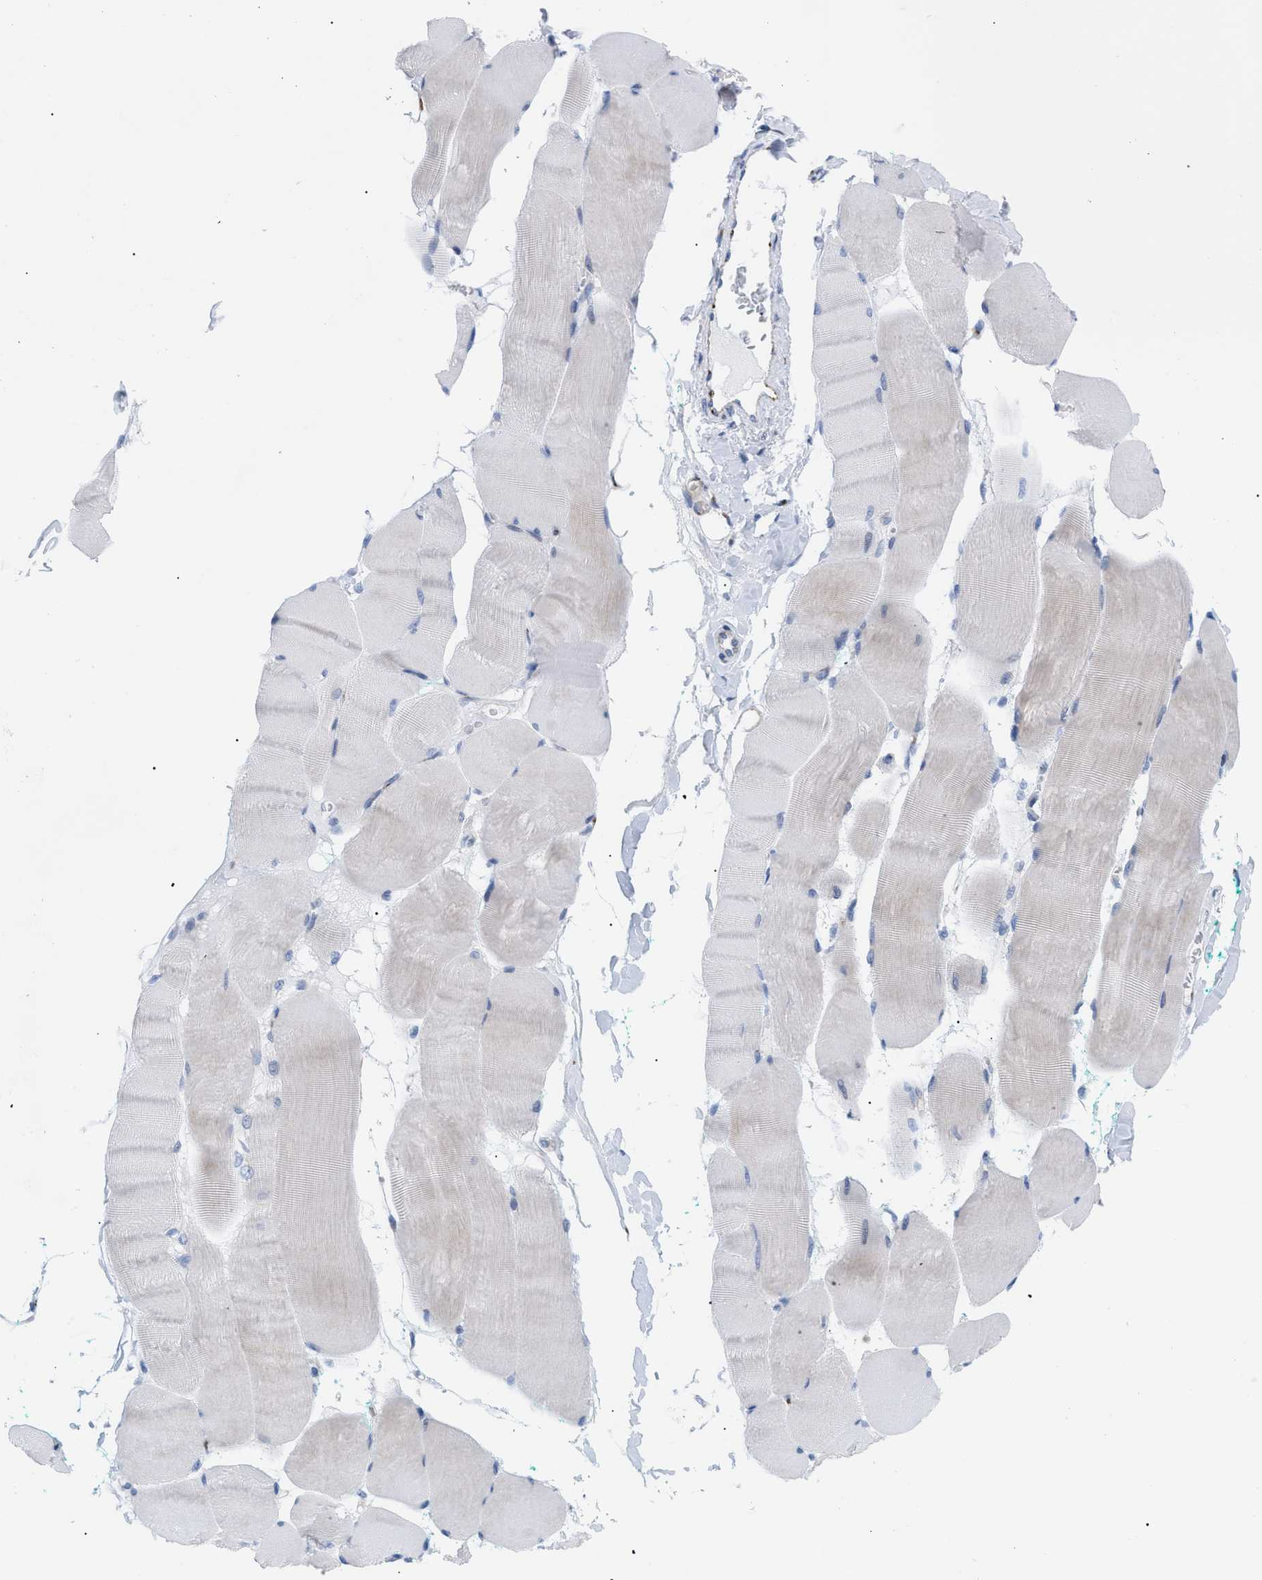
{"staining": {"intensity": "moderate", "quantity": "25%-75%", "location": "cytoplasmic/membranous"}, "tissue": "skeletal muscle", "cell_type": "Myocytes", "image_type": "normal", "snomed": [{"axis": "morphology", "description": "Normal tissue, NOS"}, {"axis": "morphology", "description": "Squamous cell carcinoma, NOS"}, {"axis": "topography", "description": "Skeletal muscle"}], "caption": "IHC photomicrograph of benign skeletal muscle: human skeletal muscle stained using IHC shows medium levels of moderate protein expression localized specifically in the cytoplasmic/membranous of myocytes, appearing as a cytoplasmic/membranous brown color.", "gene": "TMEM17", "patient": {"sex": "male", "age": 51}}